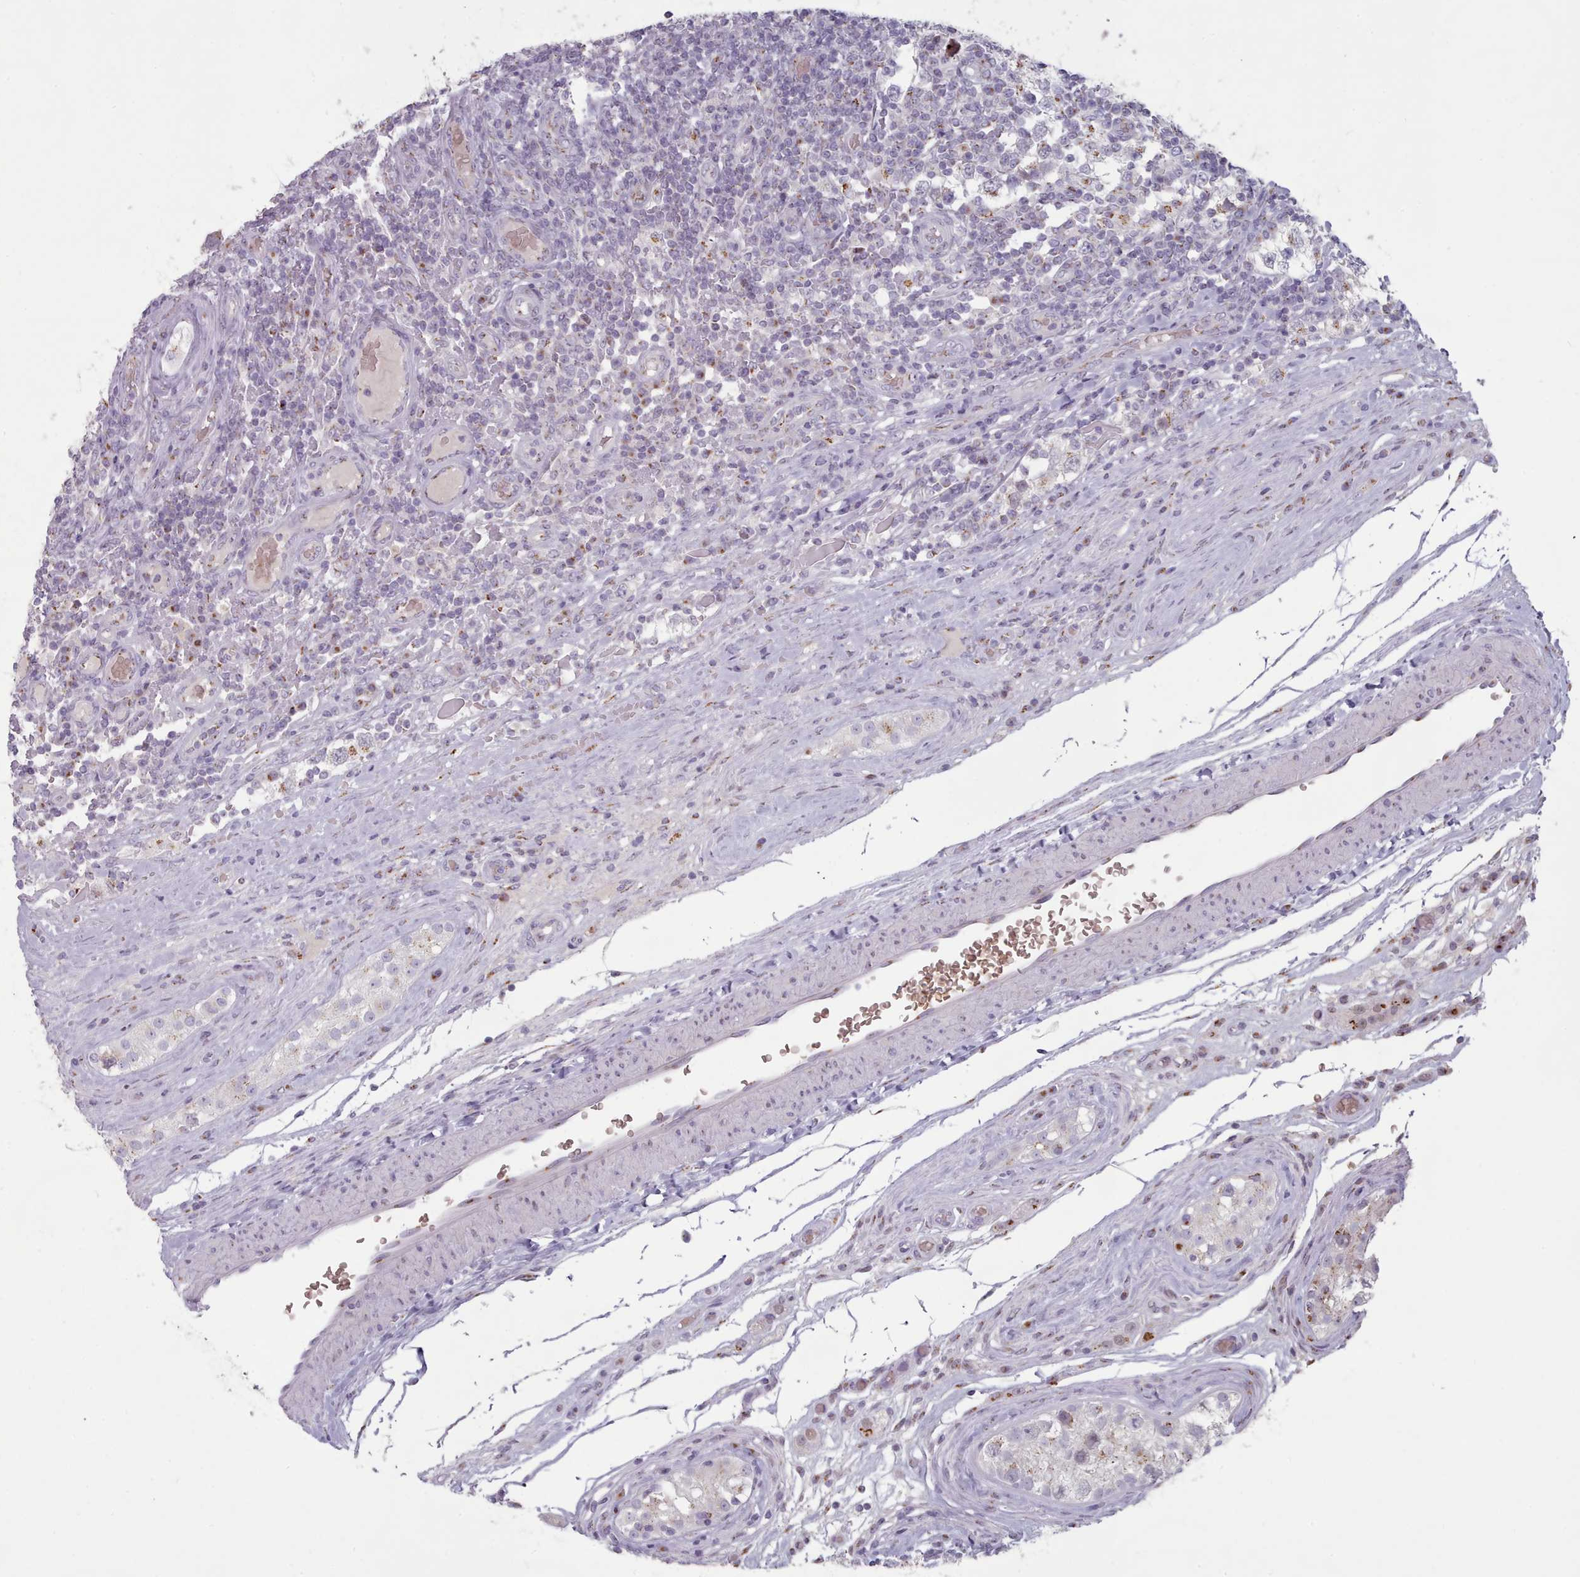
{"staining": {"intensity": "moderate", "quantity": "25%-75%", "location": "cytoplasmic/membranous"}, "tissue": "testis cancer", "cell_type": "Tumor cells", "image_type": "cancer", "snomed": [{"axis": "morphology", "description": "Seminoma, NOS"}, {"axis": "topography", "description": "Testis"}], "caption": "Immunohistochemistry micrograph of neoplastic tissue: testis seminoma stained using IHC demonstrates medium levels of moderate protein expression localized specifically in the cytoplasmic/membranous of tumor cells, appearing as a cytoplasmic/membranous brown color.", "gene": "MAN1B1", "patient": {"sex": "male", "age": 34}}